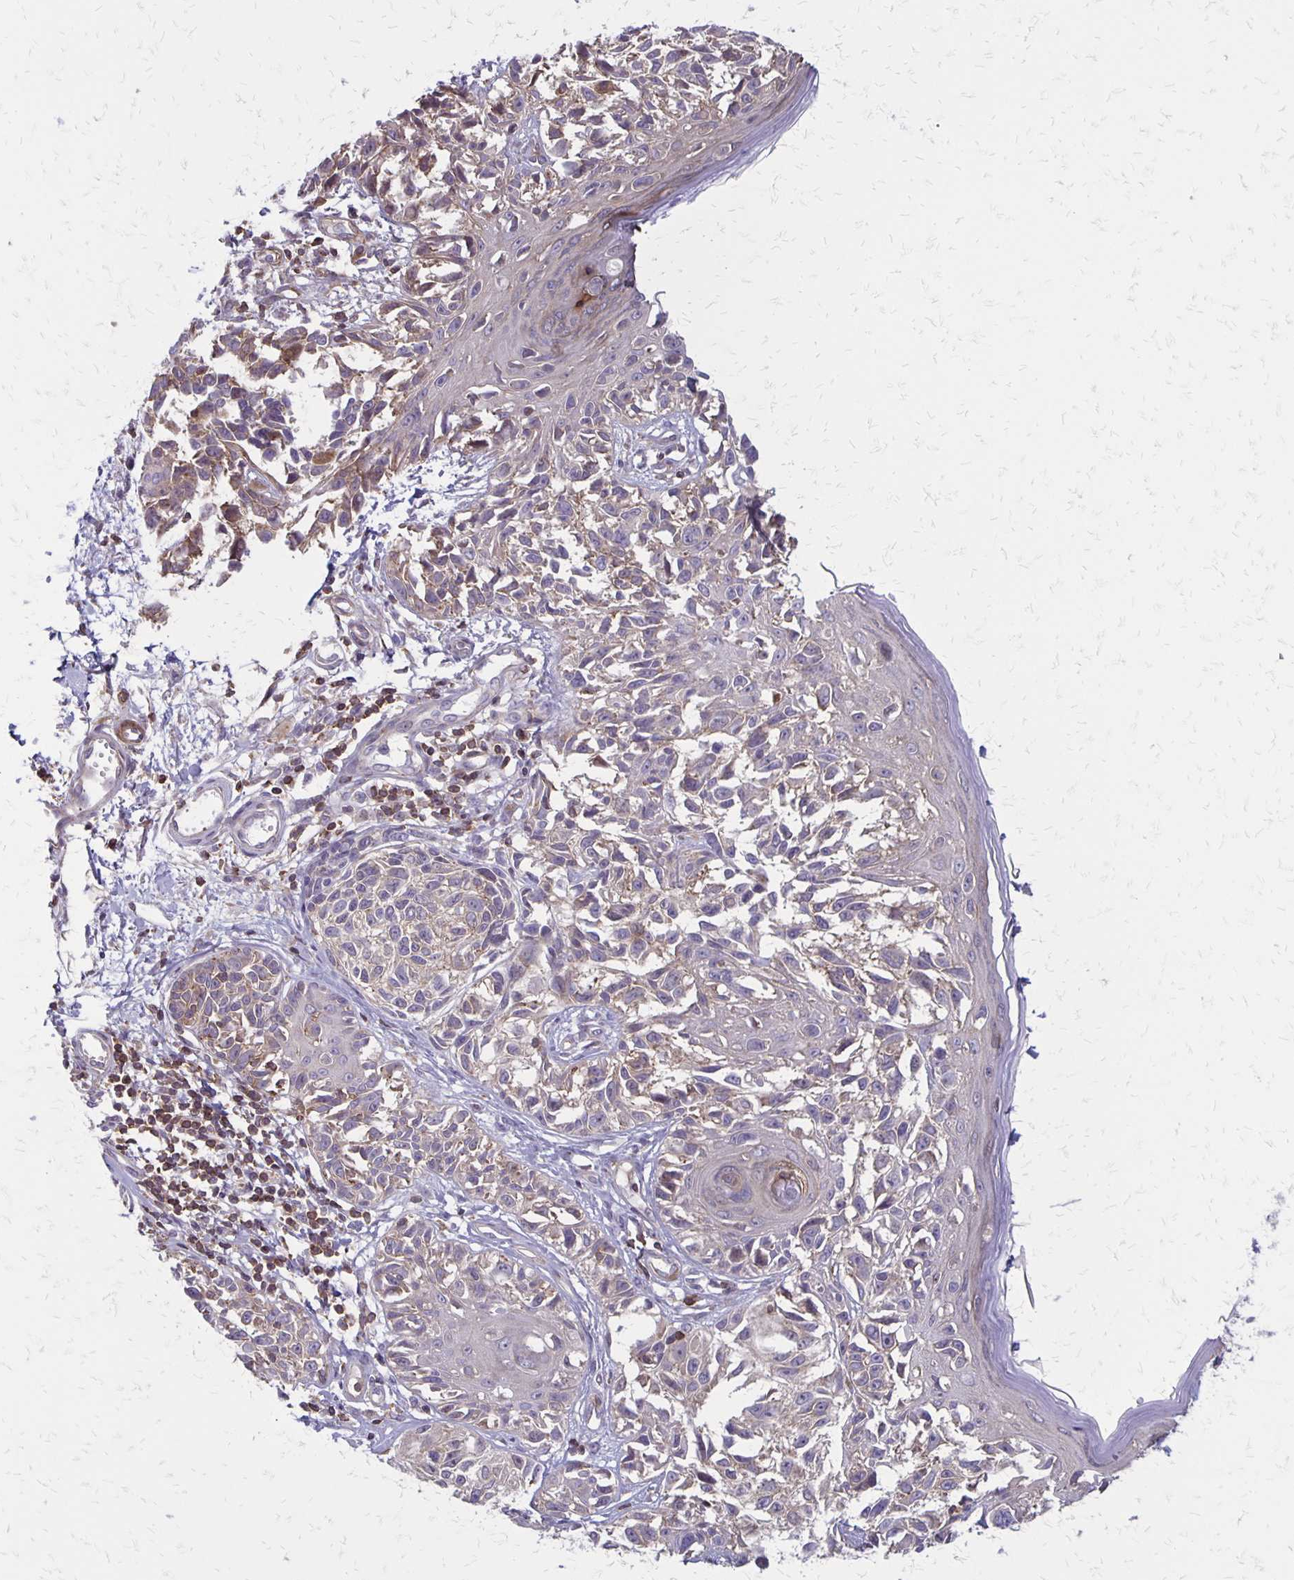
{"staining": {"intensity": "weak", "quantity": "<25%", "location": "cytoplasmic/membranous"}, "tissue": "melanoma", "cell_type": "Tumor cells", "image_type": "cancer", "snomed": [{"axis": "morphology", "description": "Malignant melanoma, NOS"}, {"axis": "topography", "description": "Skin"}], "caption": "The IHC histopathology image has no significant expression in tumor cells of melanoma tissue.", "gene": "SEPTIN5", "patient": {"sex": "male", "age": 73}}